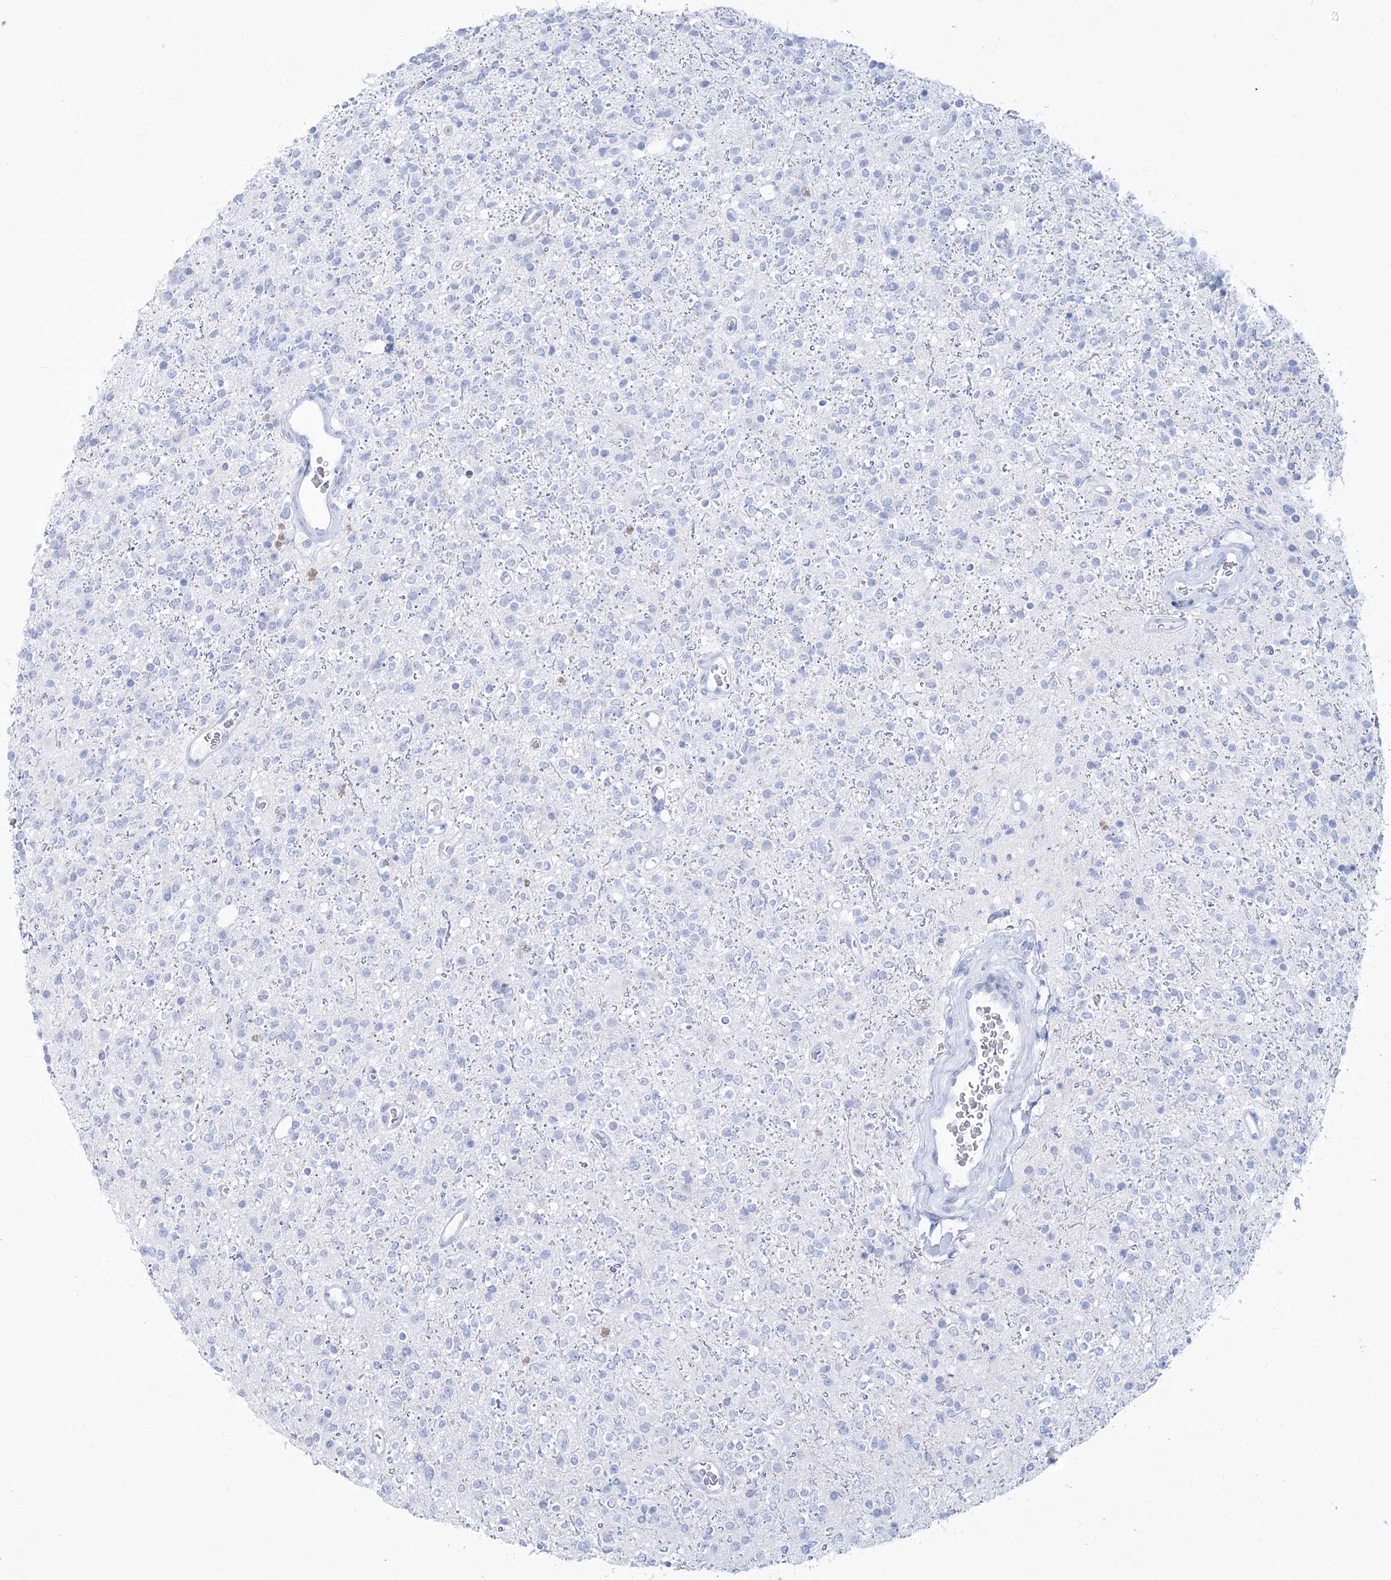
{"staining": {"intensity": "negative", "quantity": "none", "location": "none"}, "tissue": "glioma", "cell_type": "Tumor cells", "image_type": "cancer", "snomed": [{"axis": "morphology", "description": "Glioma, malignant, High grade"}, {"axis": "topography", "description": "Brain"}], "caption": "An immunohistochemistry image of malignant high-grade glioma is shown. There is no staining in tumor cells of malignant high-grade glioma. Brightfield microscopy of immunohistochemistry stained with DAB (3,3'-diaminobenzidine) (brown) and hematoxylin (blue), captured at high magnification.", "gene": "RBP2", "patient": {"sex": "male", "age": 34}}